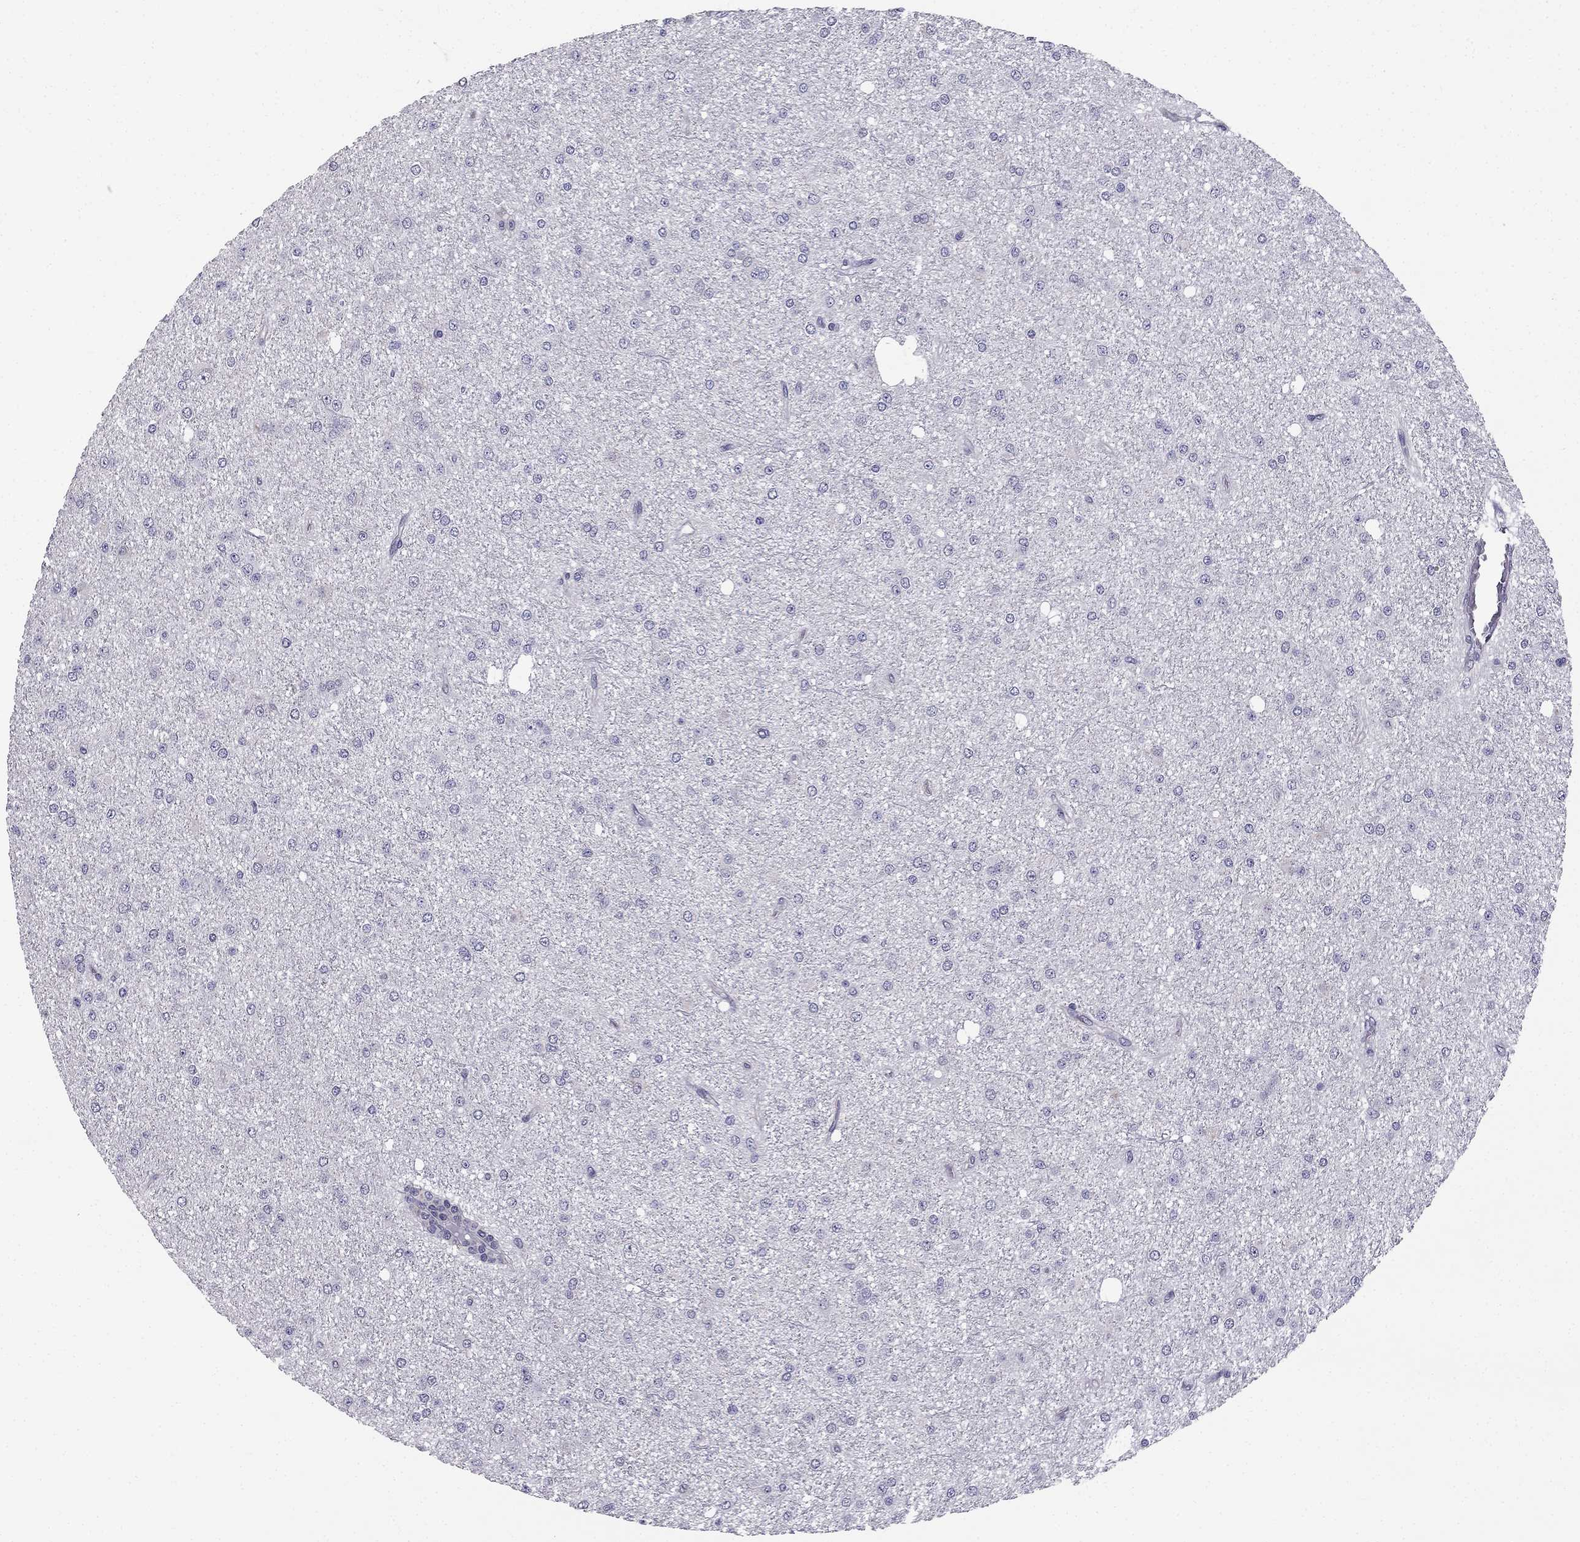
{"staining": {"intensity": "negative", "quantity": "none", "location": "none"}, "tissue": "glioma", "cell_type": "Tumor cells", "image_type": "cancer", "snomed": [{"axis": "morphology", "description": "Glioma, malignant, Low grade"}, {"axis": "topography", "description": "Brain"}], "caption": "Image shows no significant protein staining in tumor cells of glioma.", "gene": "HSFX1", "patient": {"sex": "male", "age": 27}}